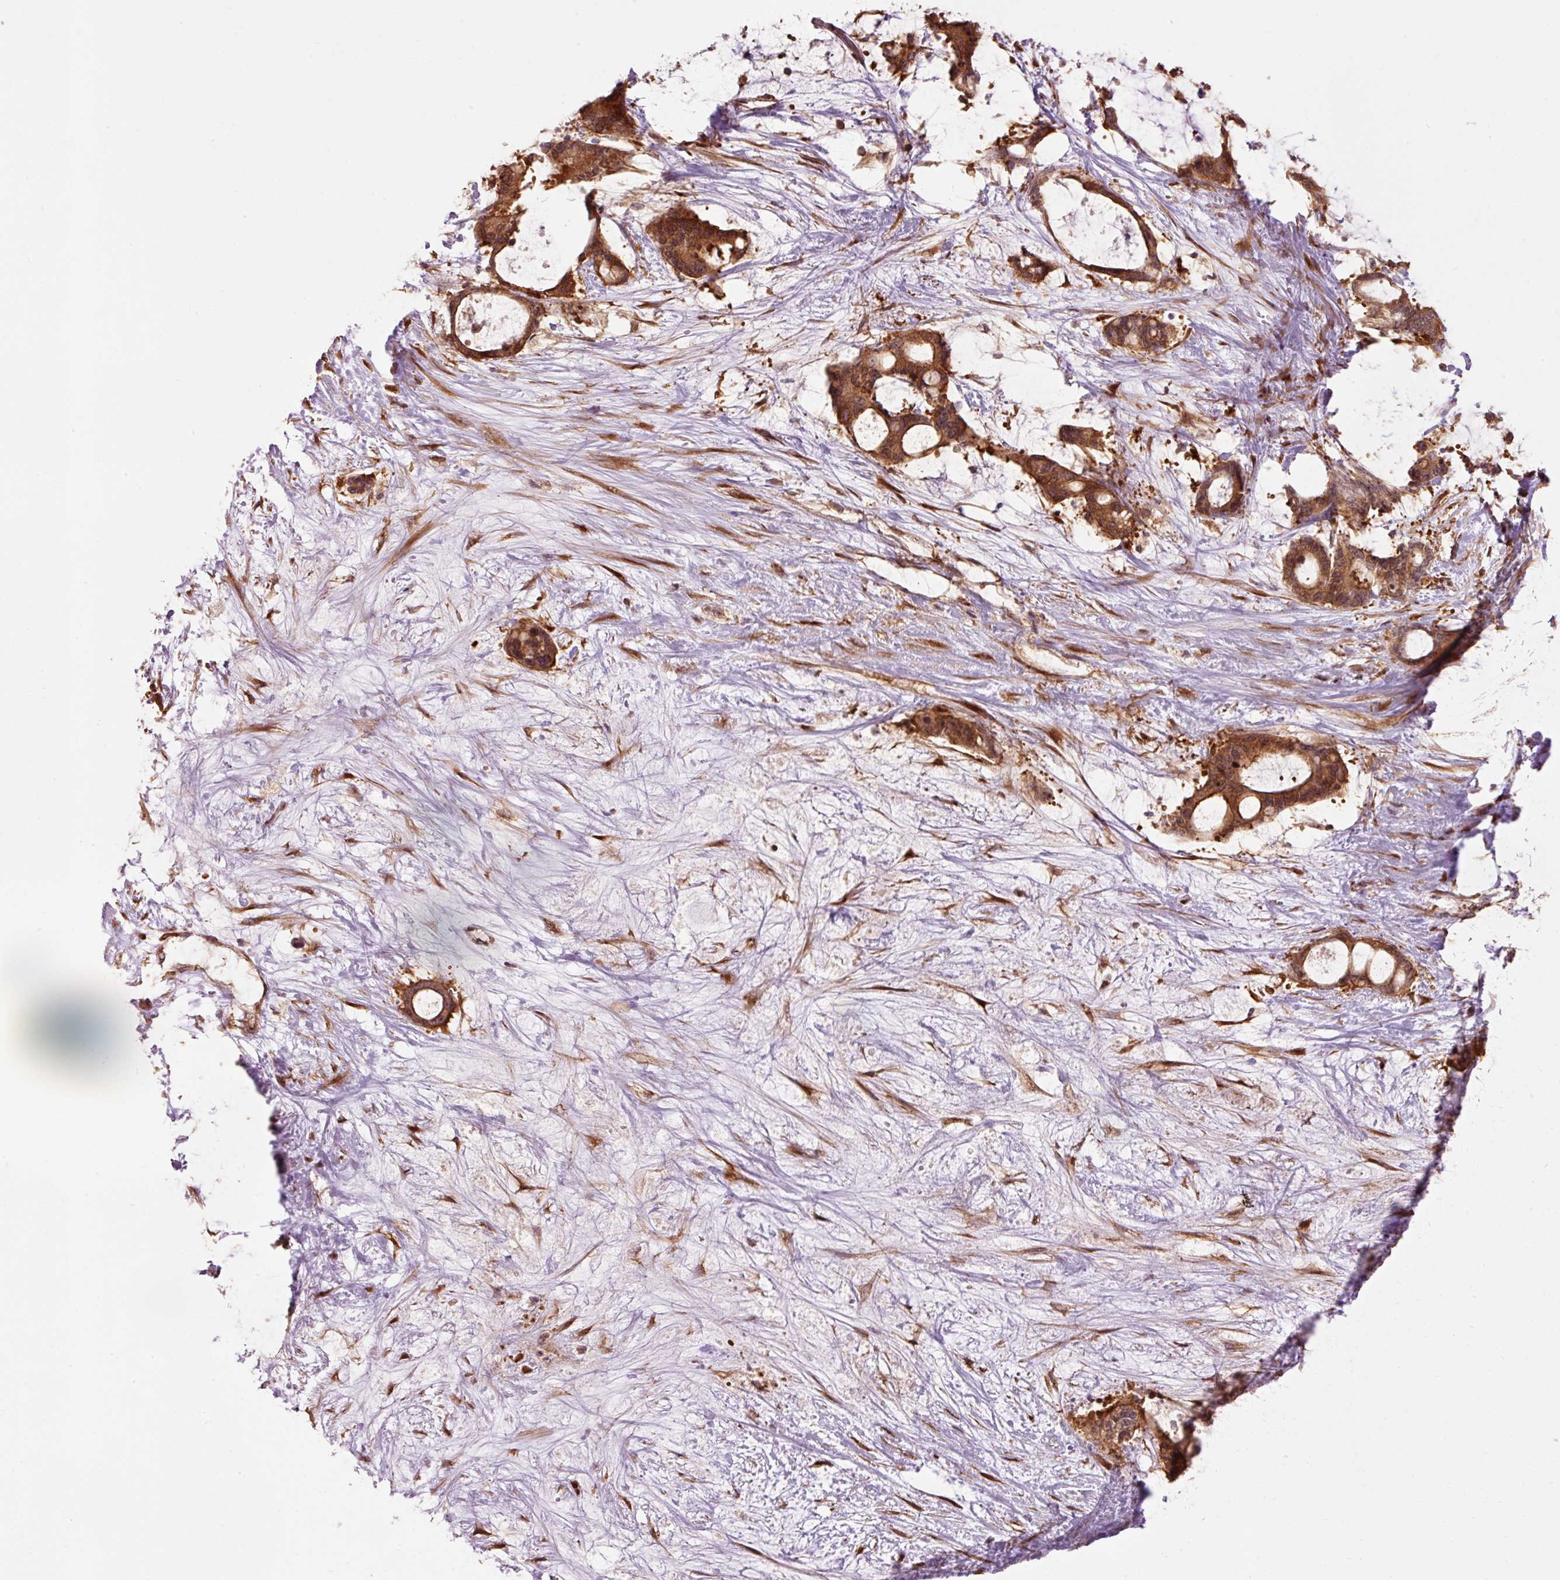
{"staining": {"intensity": "moderate", "quantity": ">75%", "location": "cytoplasmic/membranous"}, "tissue": "liver cancer", "cell_type": "Tumor cells", "image_type": "cancer", "snomed": [{"axis": "morphology", "description": "Normal tissue, NOS"}, {"axis": "morphology", "description": "Cholangiocarcinoma"}, {"axis": "topography", "description": "Liver"}, {"axis": "topography", "description": "Peripheral nerve tissue"}], "caption": "A brown stain shows moderate cytoplasmic/membranous expression of a protein in human liver cholangiocarcinoma tumor cells.", "gene": "PDAP1", "patient": {"sex": "female", "age": 73}}